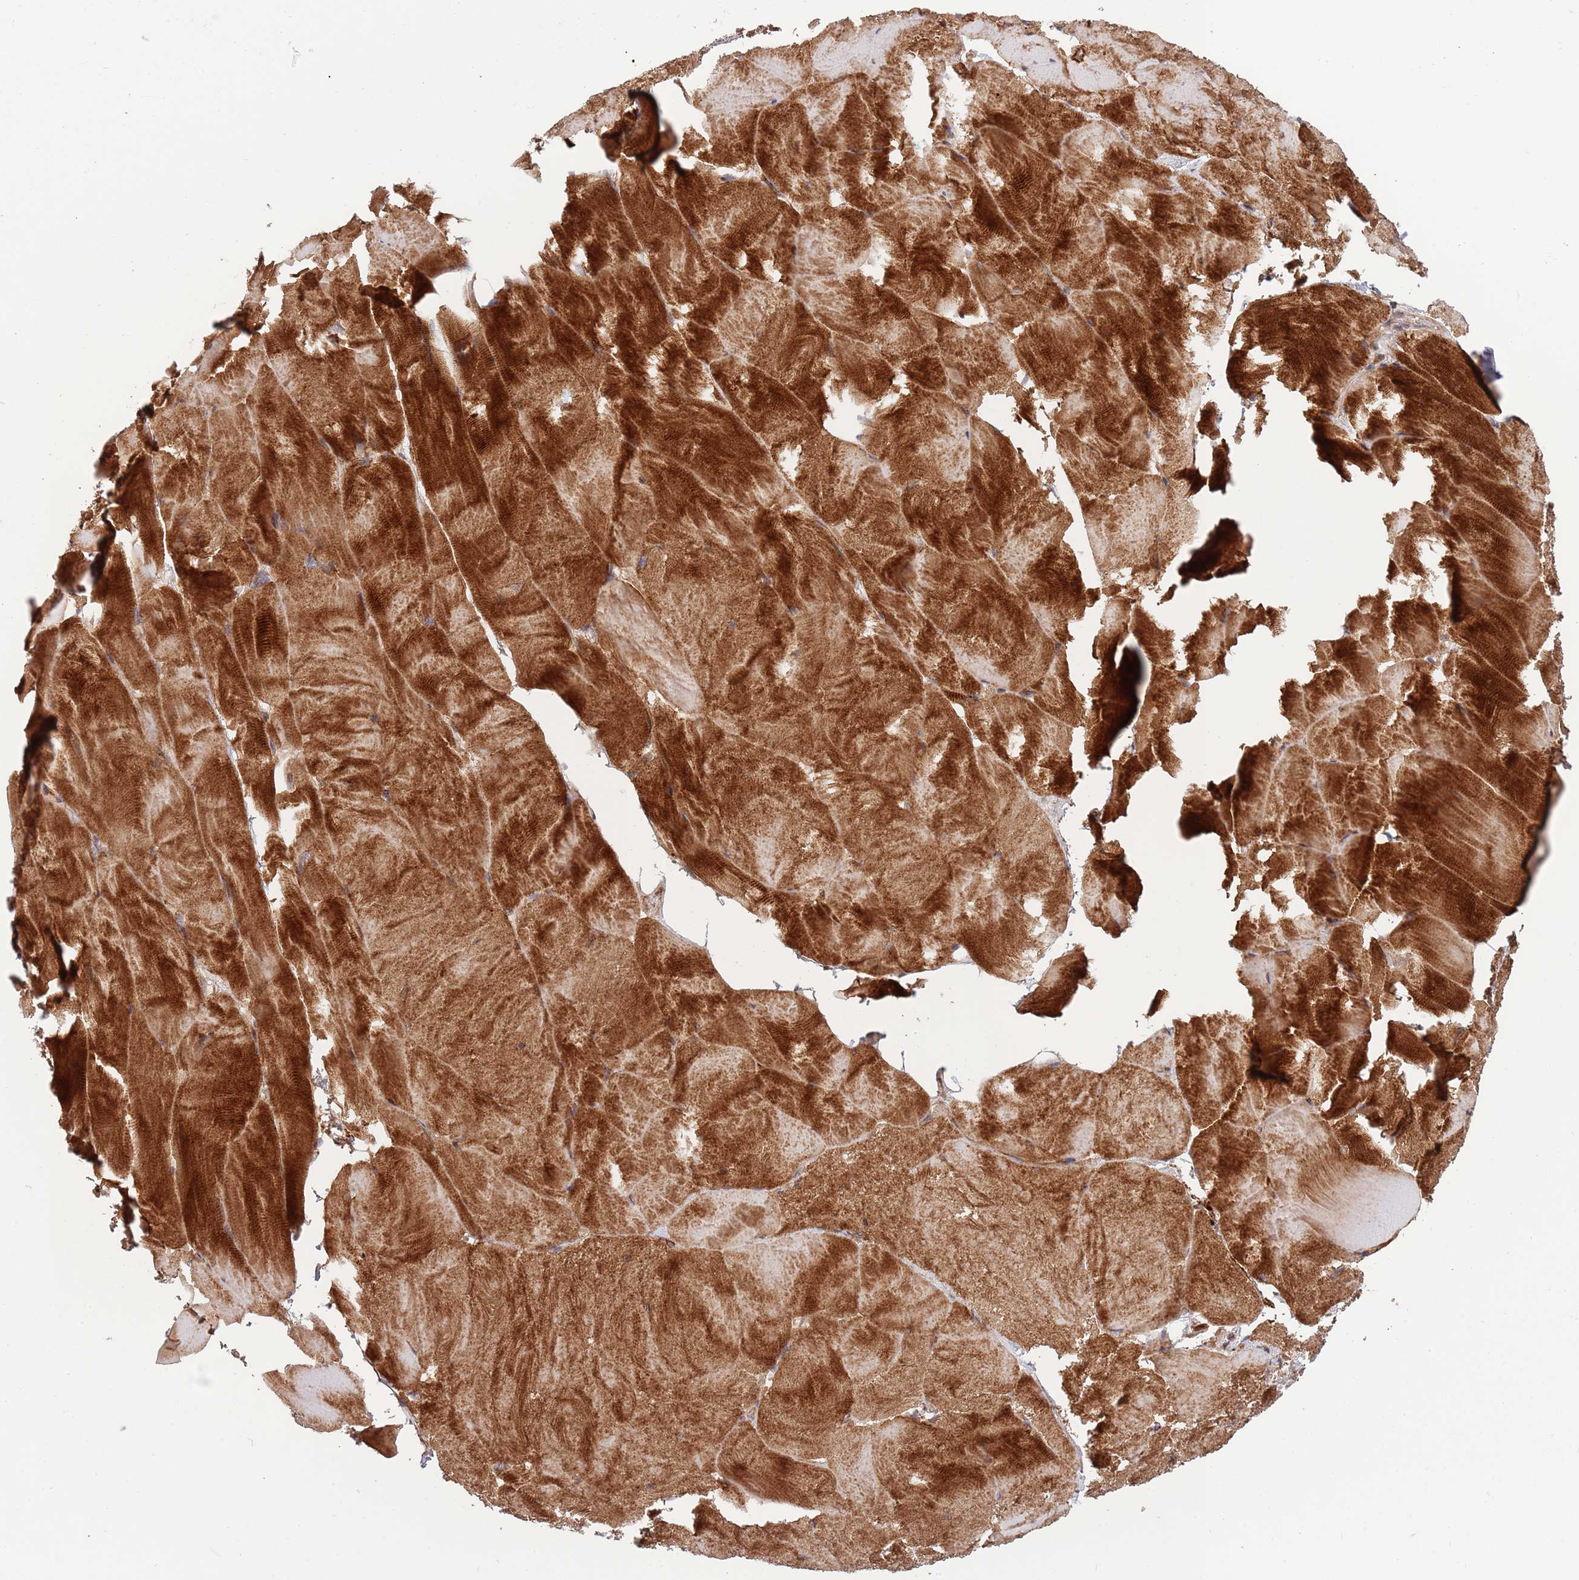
{"staining": {"intensity": "strong", "quantity": ">75%", "location": "cytoplasmic/membranous"}, "tissue": "skeletal muscle", "cell_type": "Myocytes", "image_type": "normal", "snomed": [{"axis": "morphology", "description": "Normal tissue, NOS"}, {"axis": "topography", "description": "Skeletal muscle"}], "caption": "Normal skeletal muscle shows strong cytoplasmic/membranous staining in about >75% of myocytes.", "gene": "NT5DC4", "patient": {"sex": "female", "age": 64}}